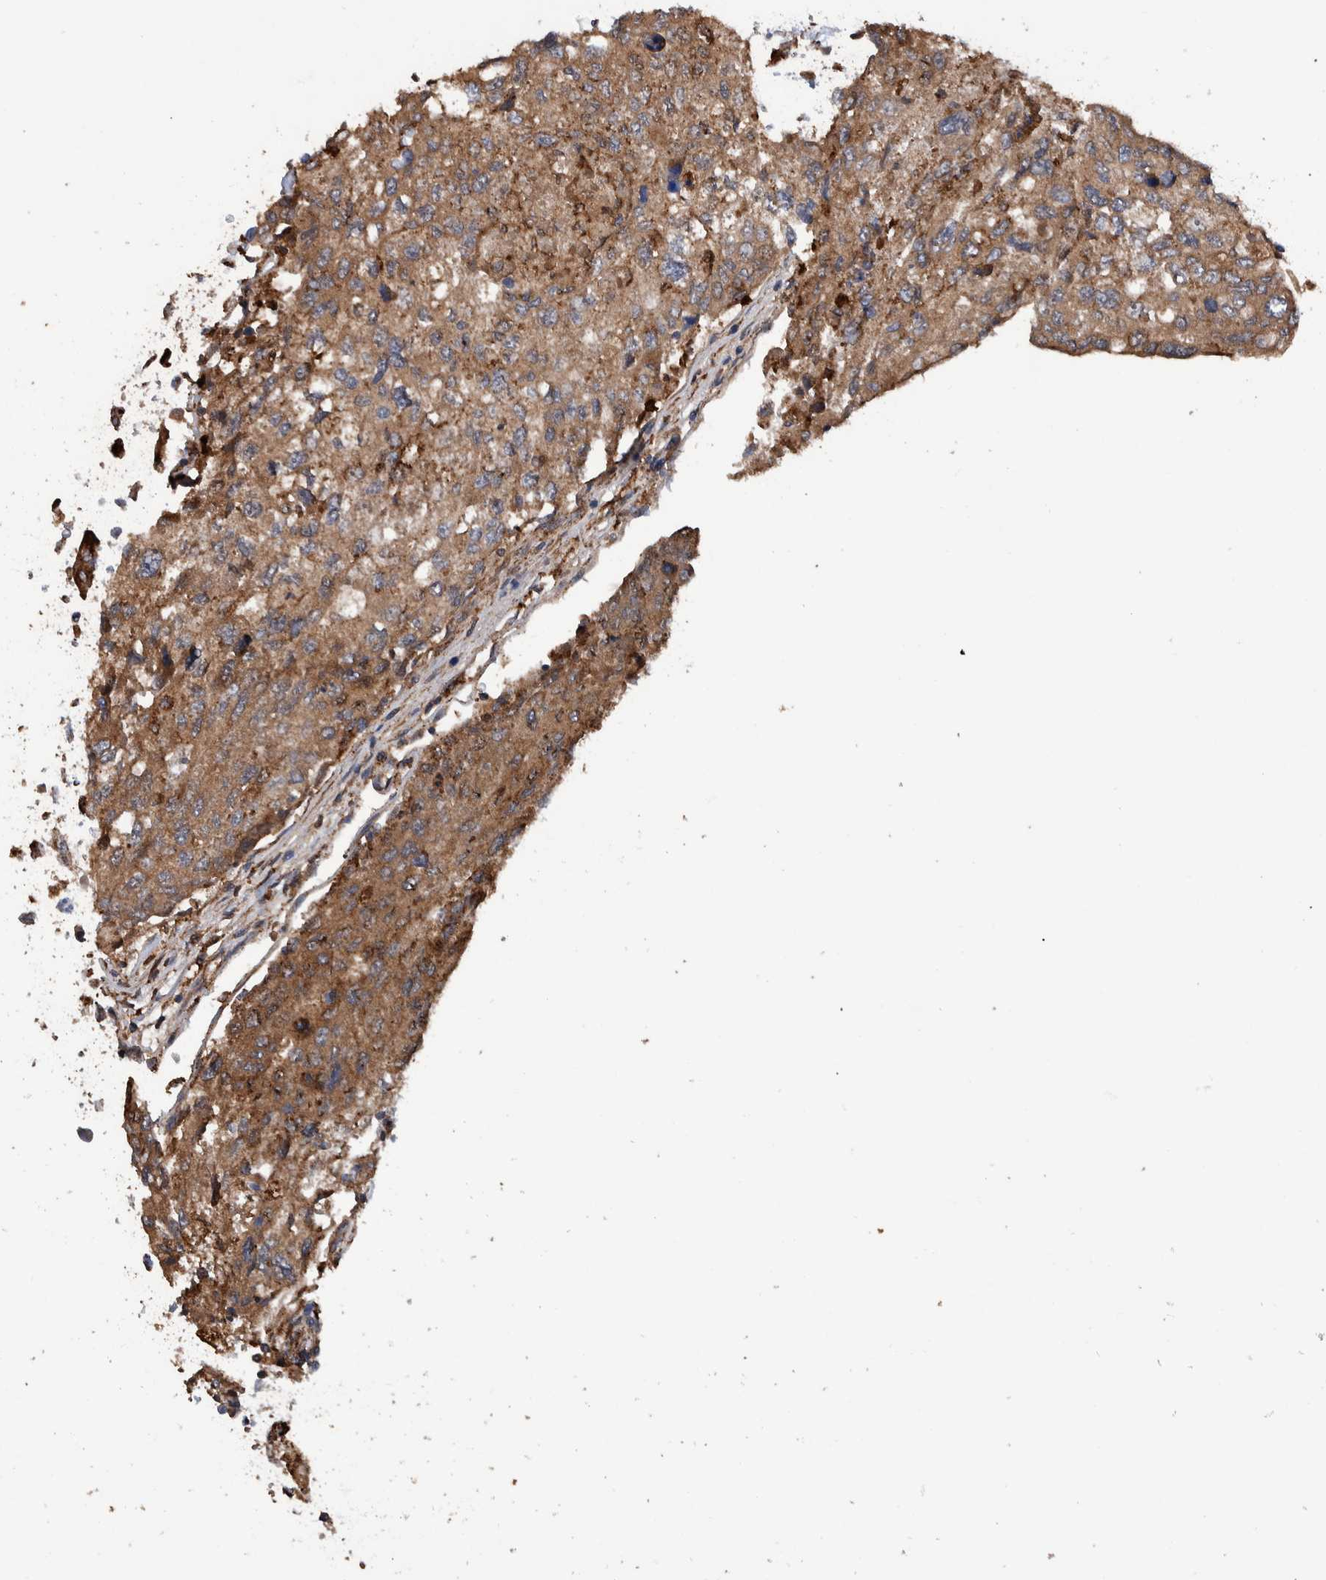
{"staining": {"intensity": "moderate", "quantity": ">75%", "location": "cytoplasmic/membranous"}, "tissue": "urothelial cancer", "cell_type": "Tumor cells", "image_type": "cancer", "snomed": [{"axis": "morphology", "description": "Urothelial carcinoma, High grade"}, {"axis": "topography", "description": "Lymph node"}, {"axis": "topography", "description": "Urinary bladder"}], "caption": "This histopathology image shows urothelial cancer stained with immunohistochemistry (IHC) to label a protein in brown. The cytoplasmic/membranous of tumor cells show moderate positivity for the protein. Nuclei are counter-stained blue.", "gene": "DECR1", "patient": {"sex": "male", "age": 51}}